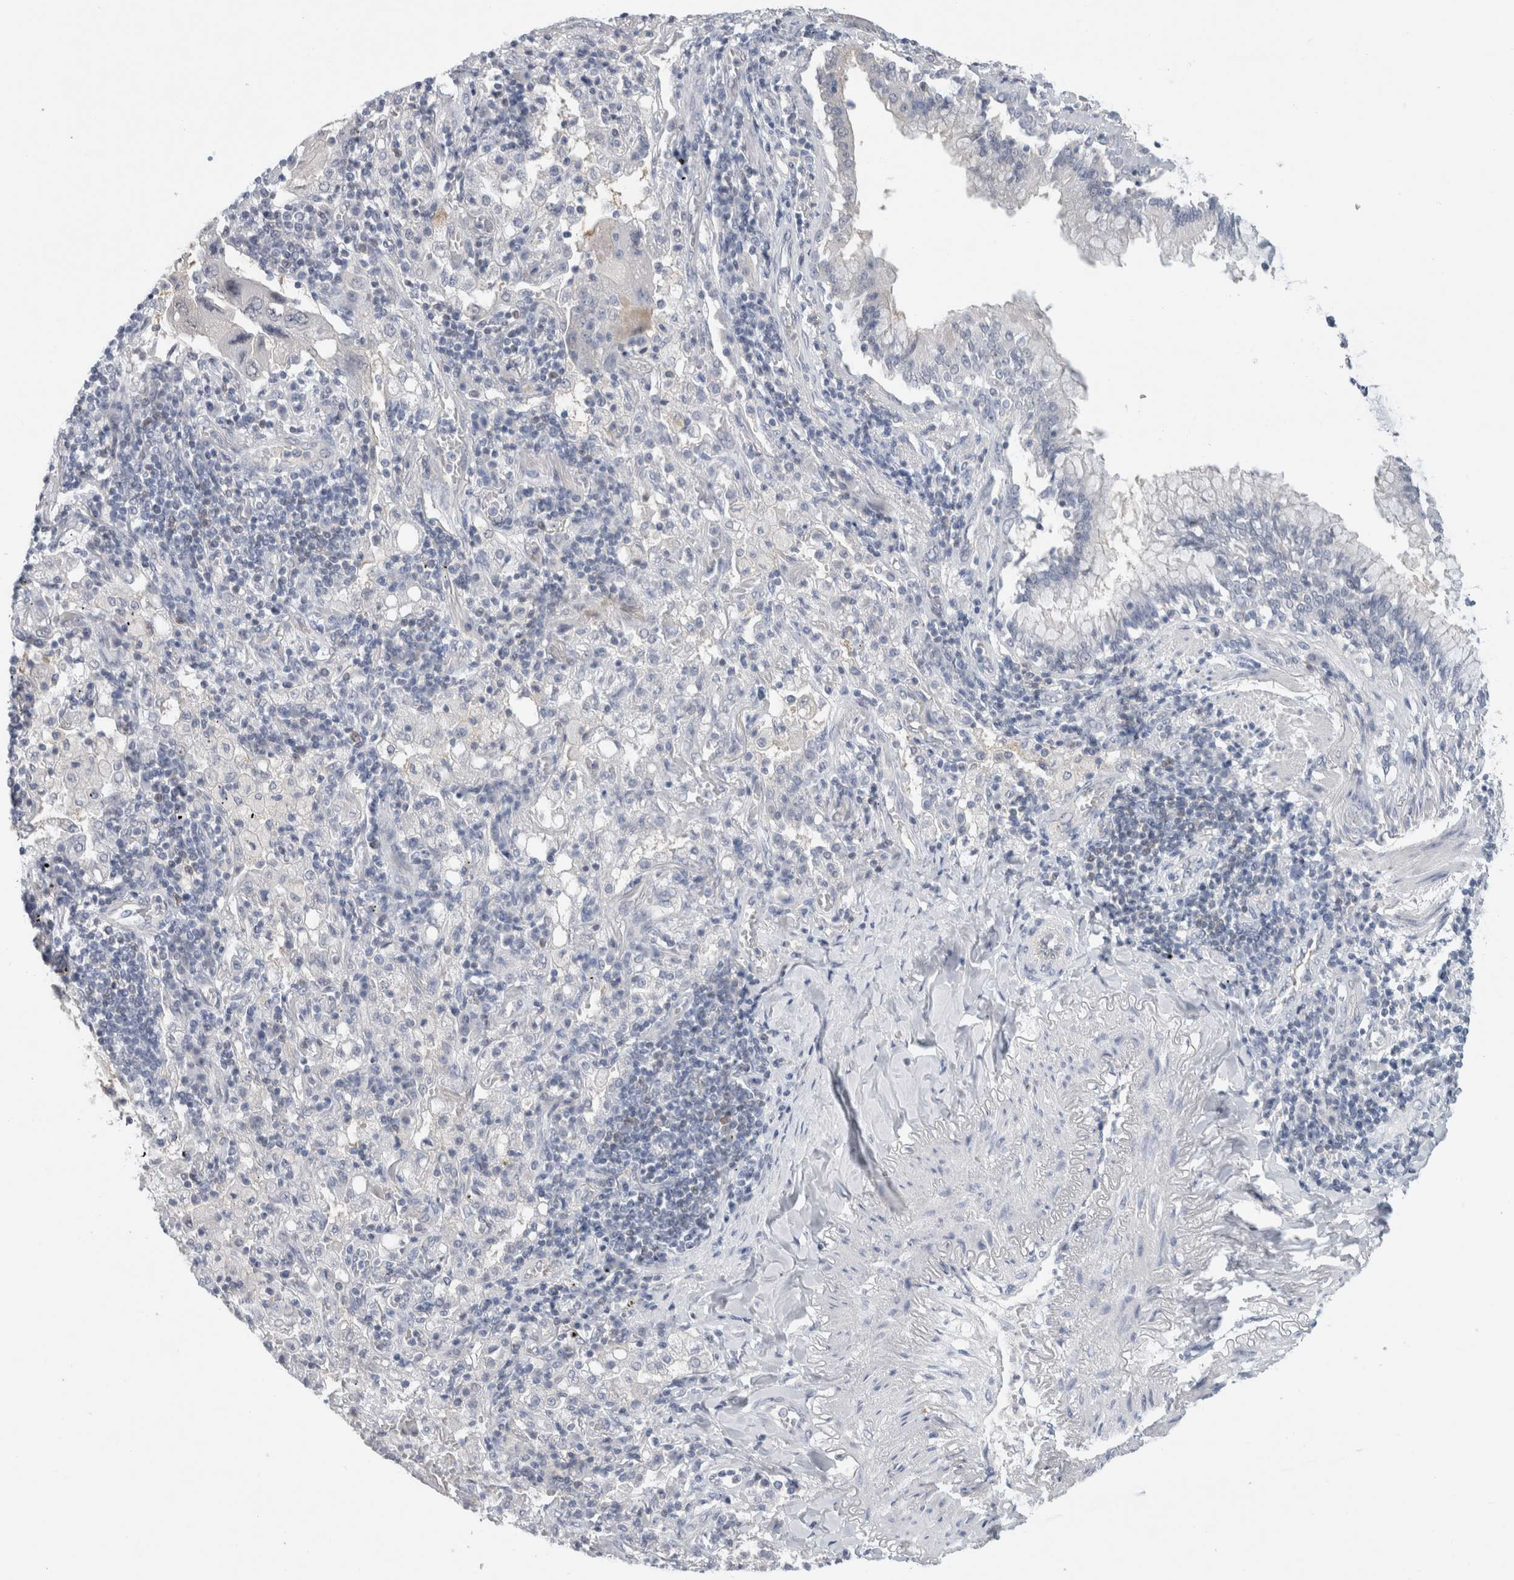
{"staining": {"intensity": "negative", "quantity": "none", "location": "none"}, "tissue": "lung cancer", "cell_type": "Tumor cells", "image_type": "cancer", "snomed": [{"axis": "morphology", "description": "Adenocarcinoma, NOS"}, {"axis": "topography", "description": "Lung"}], "caption": "Tumor cells show no significant staining in lung cancer (adenocarcinoma).", "gene": "CASP6", "patient": {"sex": "female", "age": 65}}